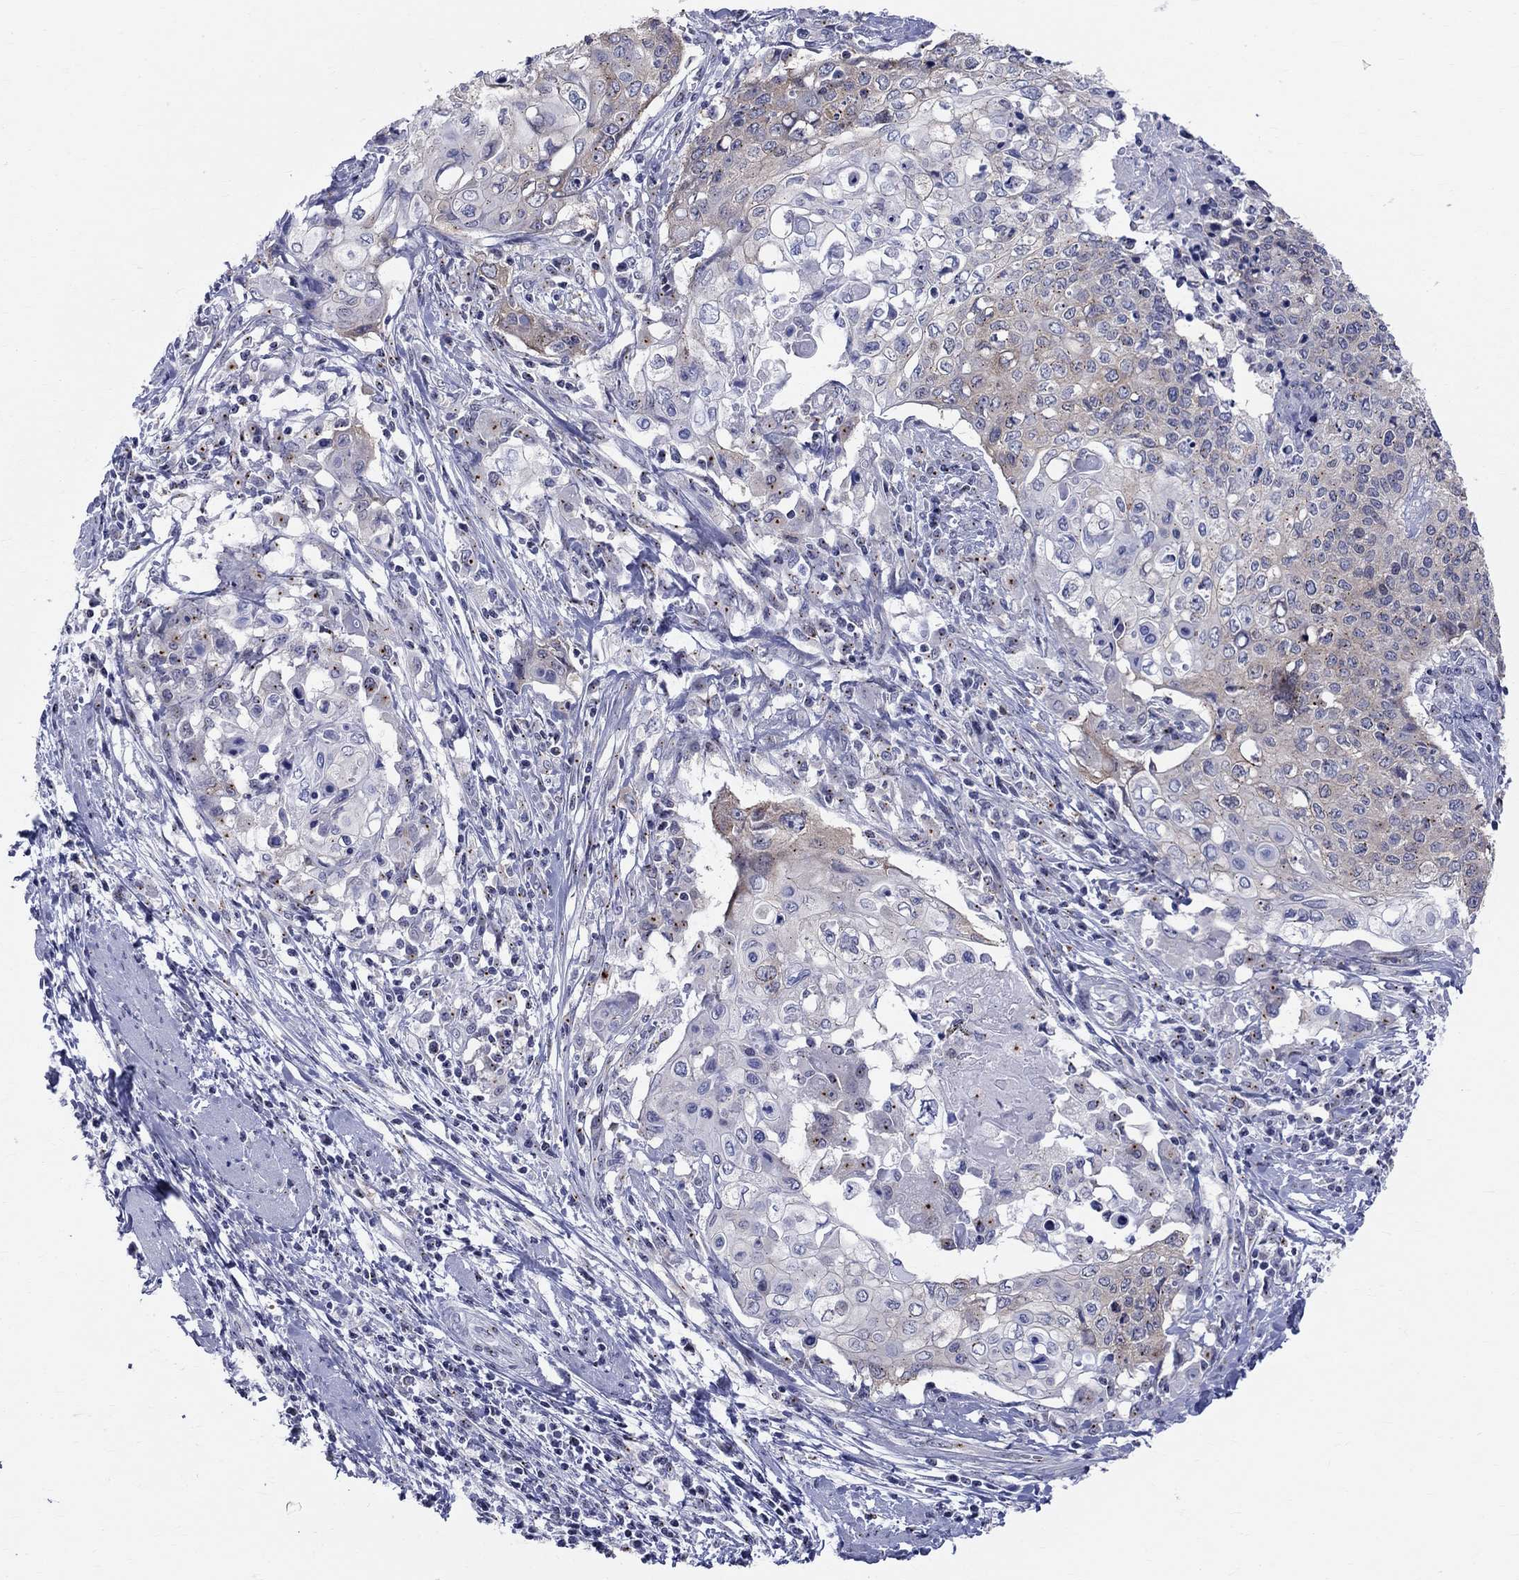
{"staining": {"intensity": "negative", "quantity": "none", "location": "none"}, "tissue": "cervical cancer", "cell_type": "Tumor cells", "image_type": "cancer", "snomed": [{"axis": "morphology", "description": "Squamous cell carcinoma, NOS"}, {"axis": "topography", "description": "Cervix"}], "caption": "Tumor cells are negative for brown protein staining in cervical cancer. (Brightfield microscopy of DAB IHC at high magnification).", "gene": "CEP43", "patient": {"sex": "female", "age": 39}}